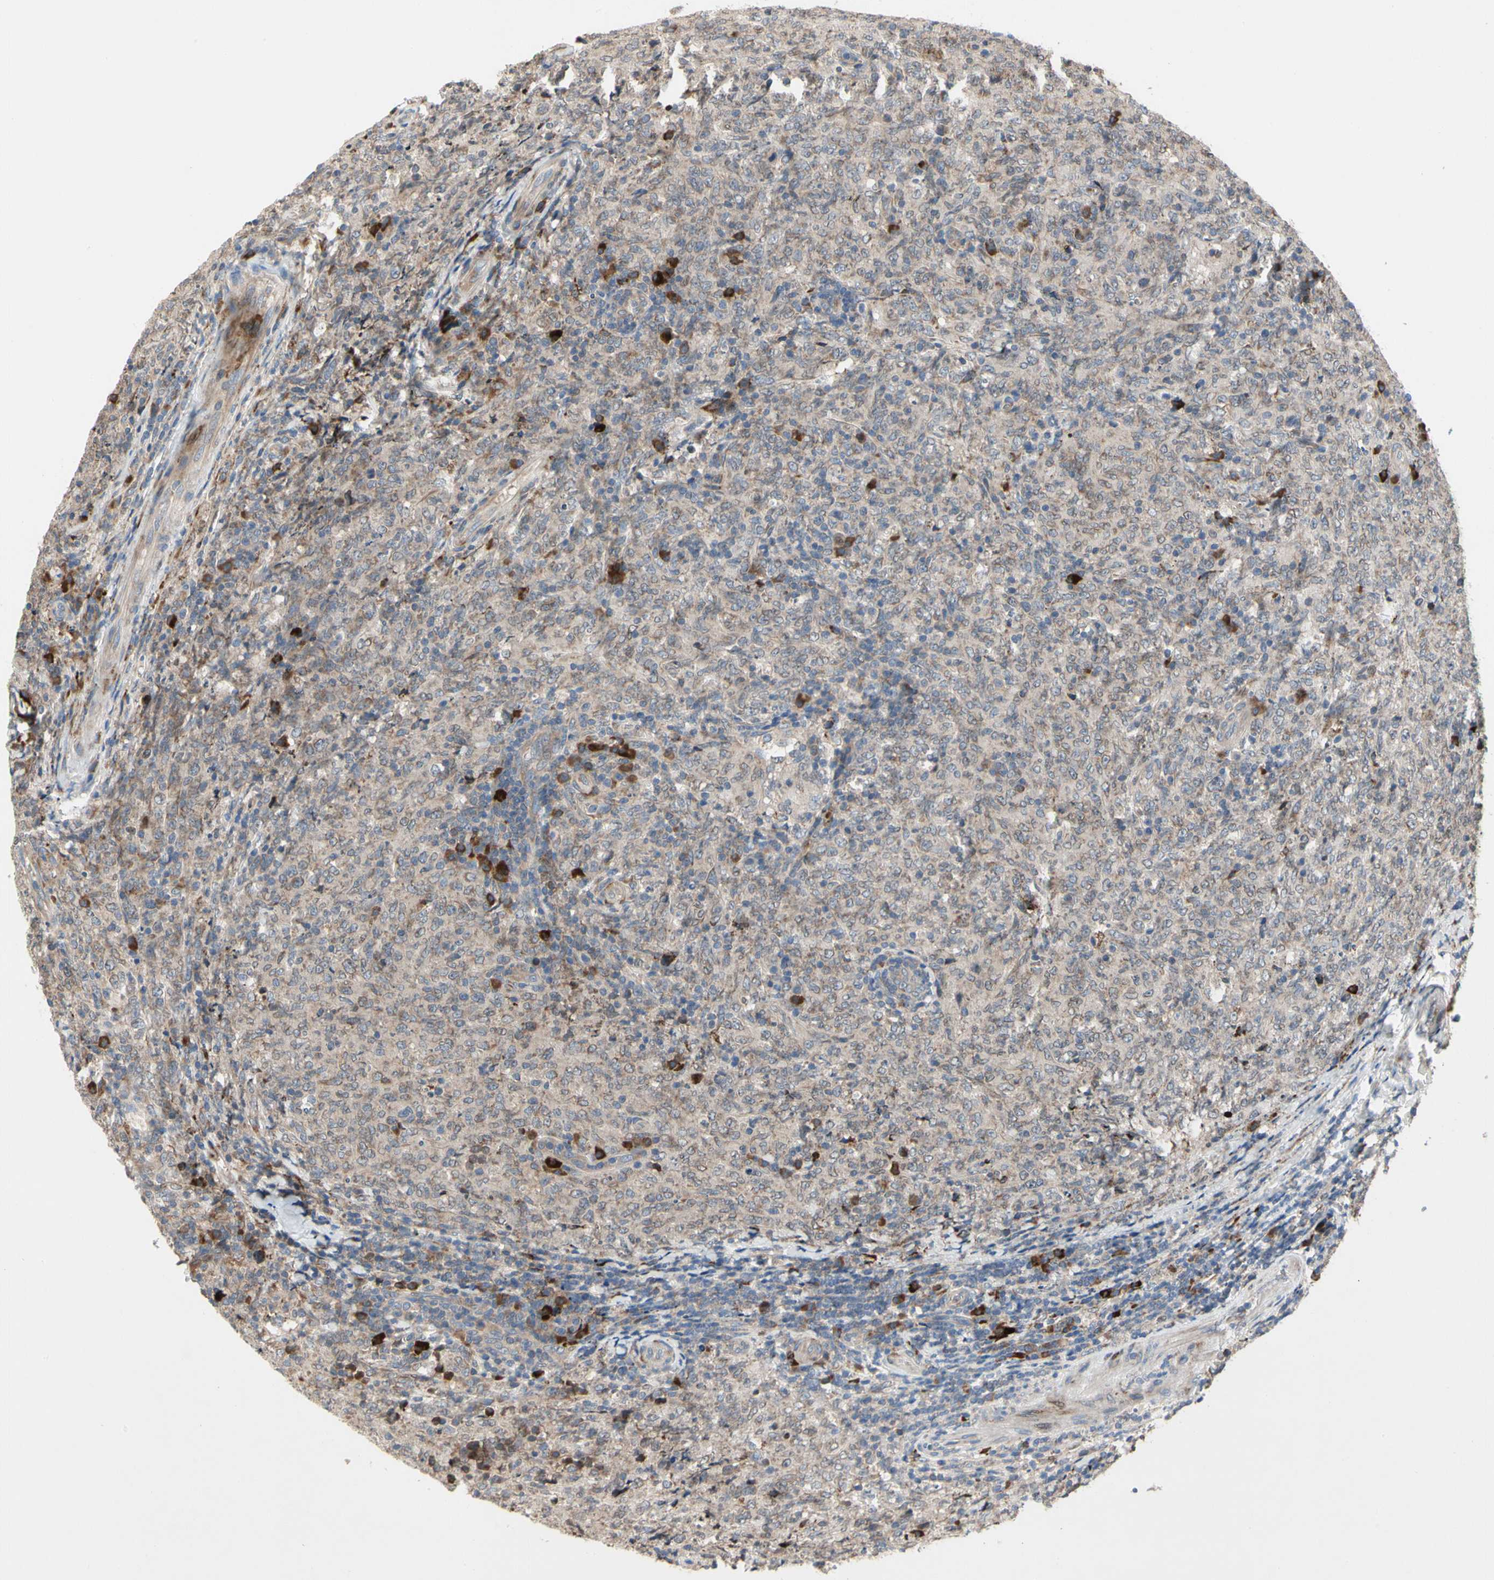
{"staining": {"intensity": "weak", "quantity": ">75%", "location": "cytoplasmic/membranous"}, "tissue": "lymphoma", "cell_type": "Tumor cells", "image_type": "cancer", "snomed": [{"axis": "morphology", "description": "Malignant lymphoma, non-Hodgkin's type, High grade"}, {"axis": "topography", "description": "Tonsil"}], "caption": "IHC photomicrograph of neoplastic tissue: human lymphoma stained using immunohistochemistry exhibits low levels of weak protein expression localized specifically in the cytoplasmic/membranous of tumor cells, appearing as a cytoplasmic/membranous brown color.", "gene": "MMEL1", "patient": {"sex": "female", "age": 36}}